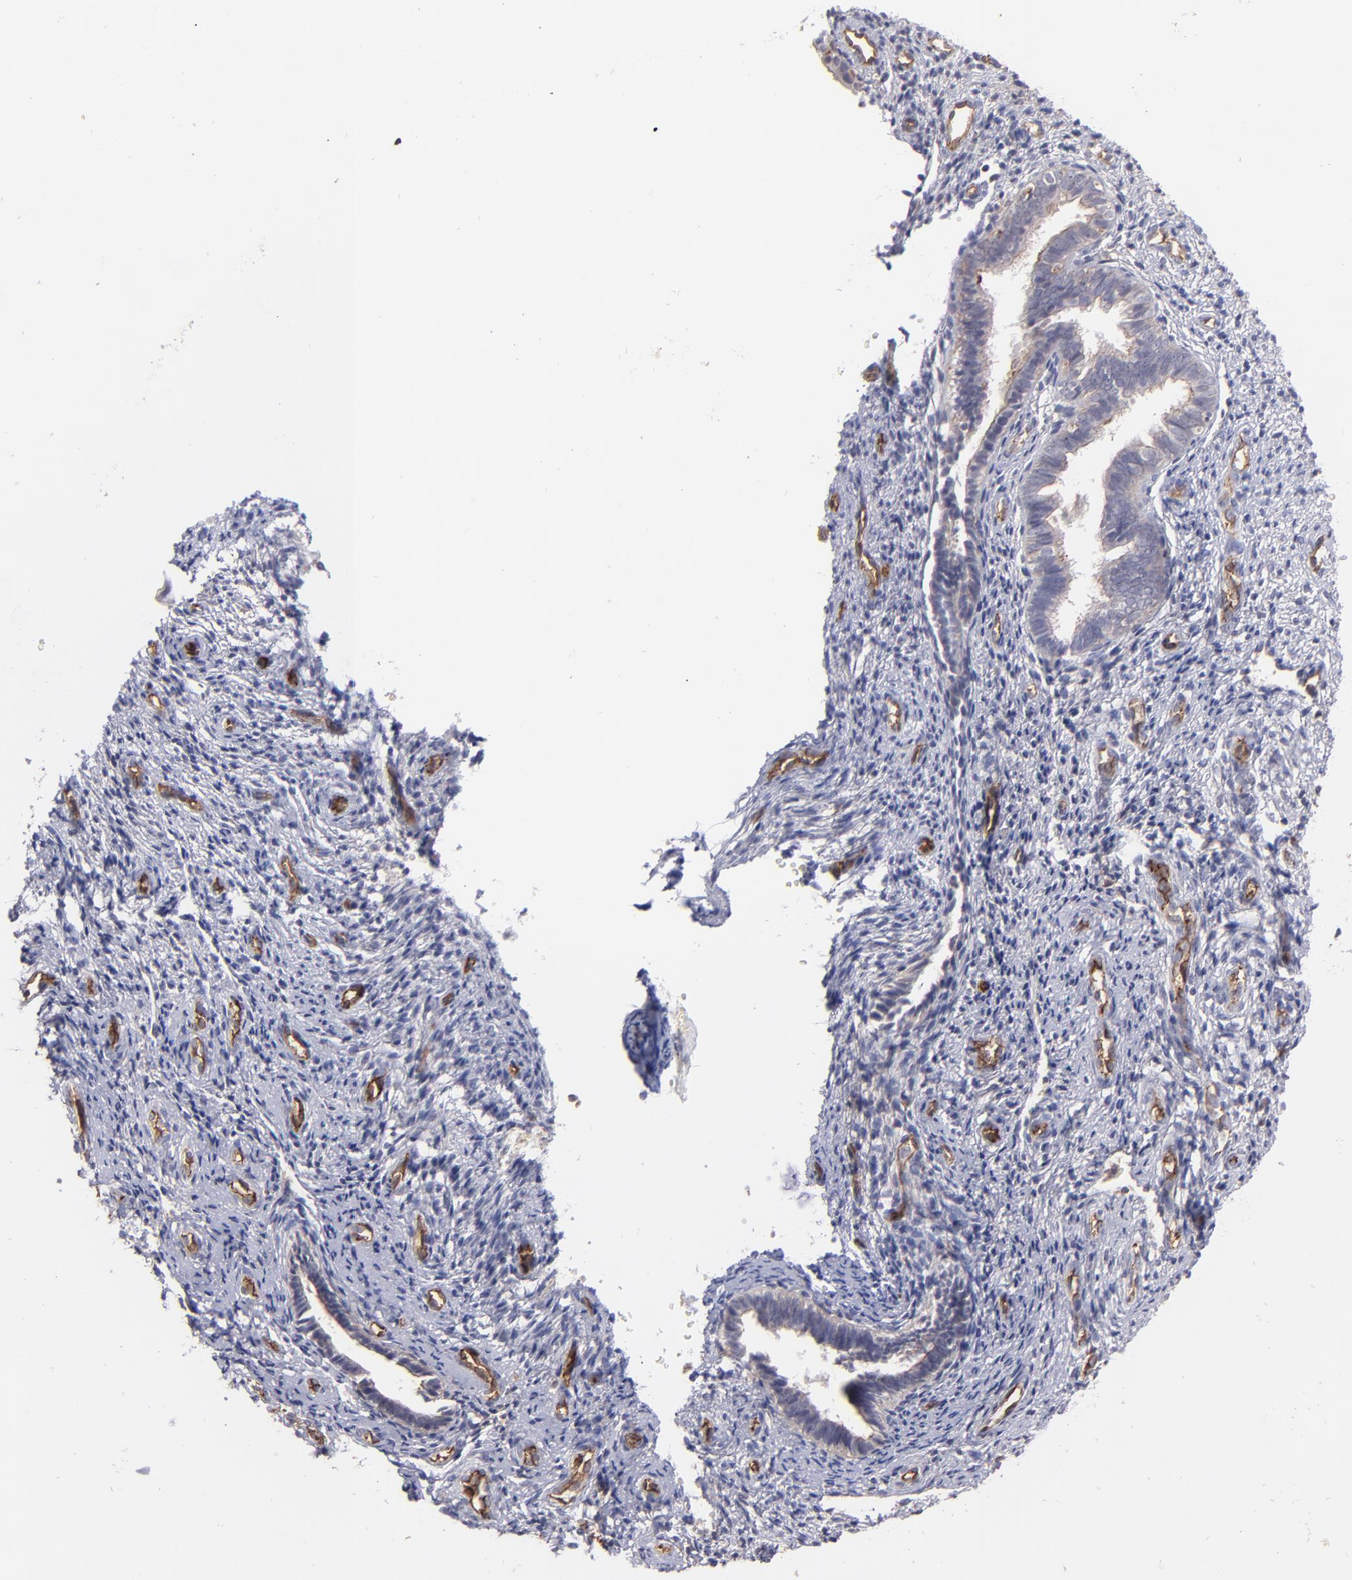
{"staining": {"intensity": "negative", "quantity": "none", "location": "none"}, "tissue": "endometrium", "cell_type": "Cells in endometrial stroma", "image_type": "normal", "snomed": [{"axis": "morphology", "description": "Normal tissue, NOS"}, {"axis": "topography", "description": "Endometrium"}], "caption": "An IHC histopathology image of unremarkable endometrium is shown. There is no staining in cells in endometrial stroma of endometrium. Nuclei are stained in blue.", "gene": "ICAM1", "patient": {"sex": "female", "age": 27}}